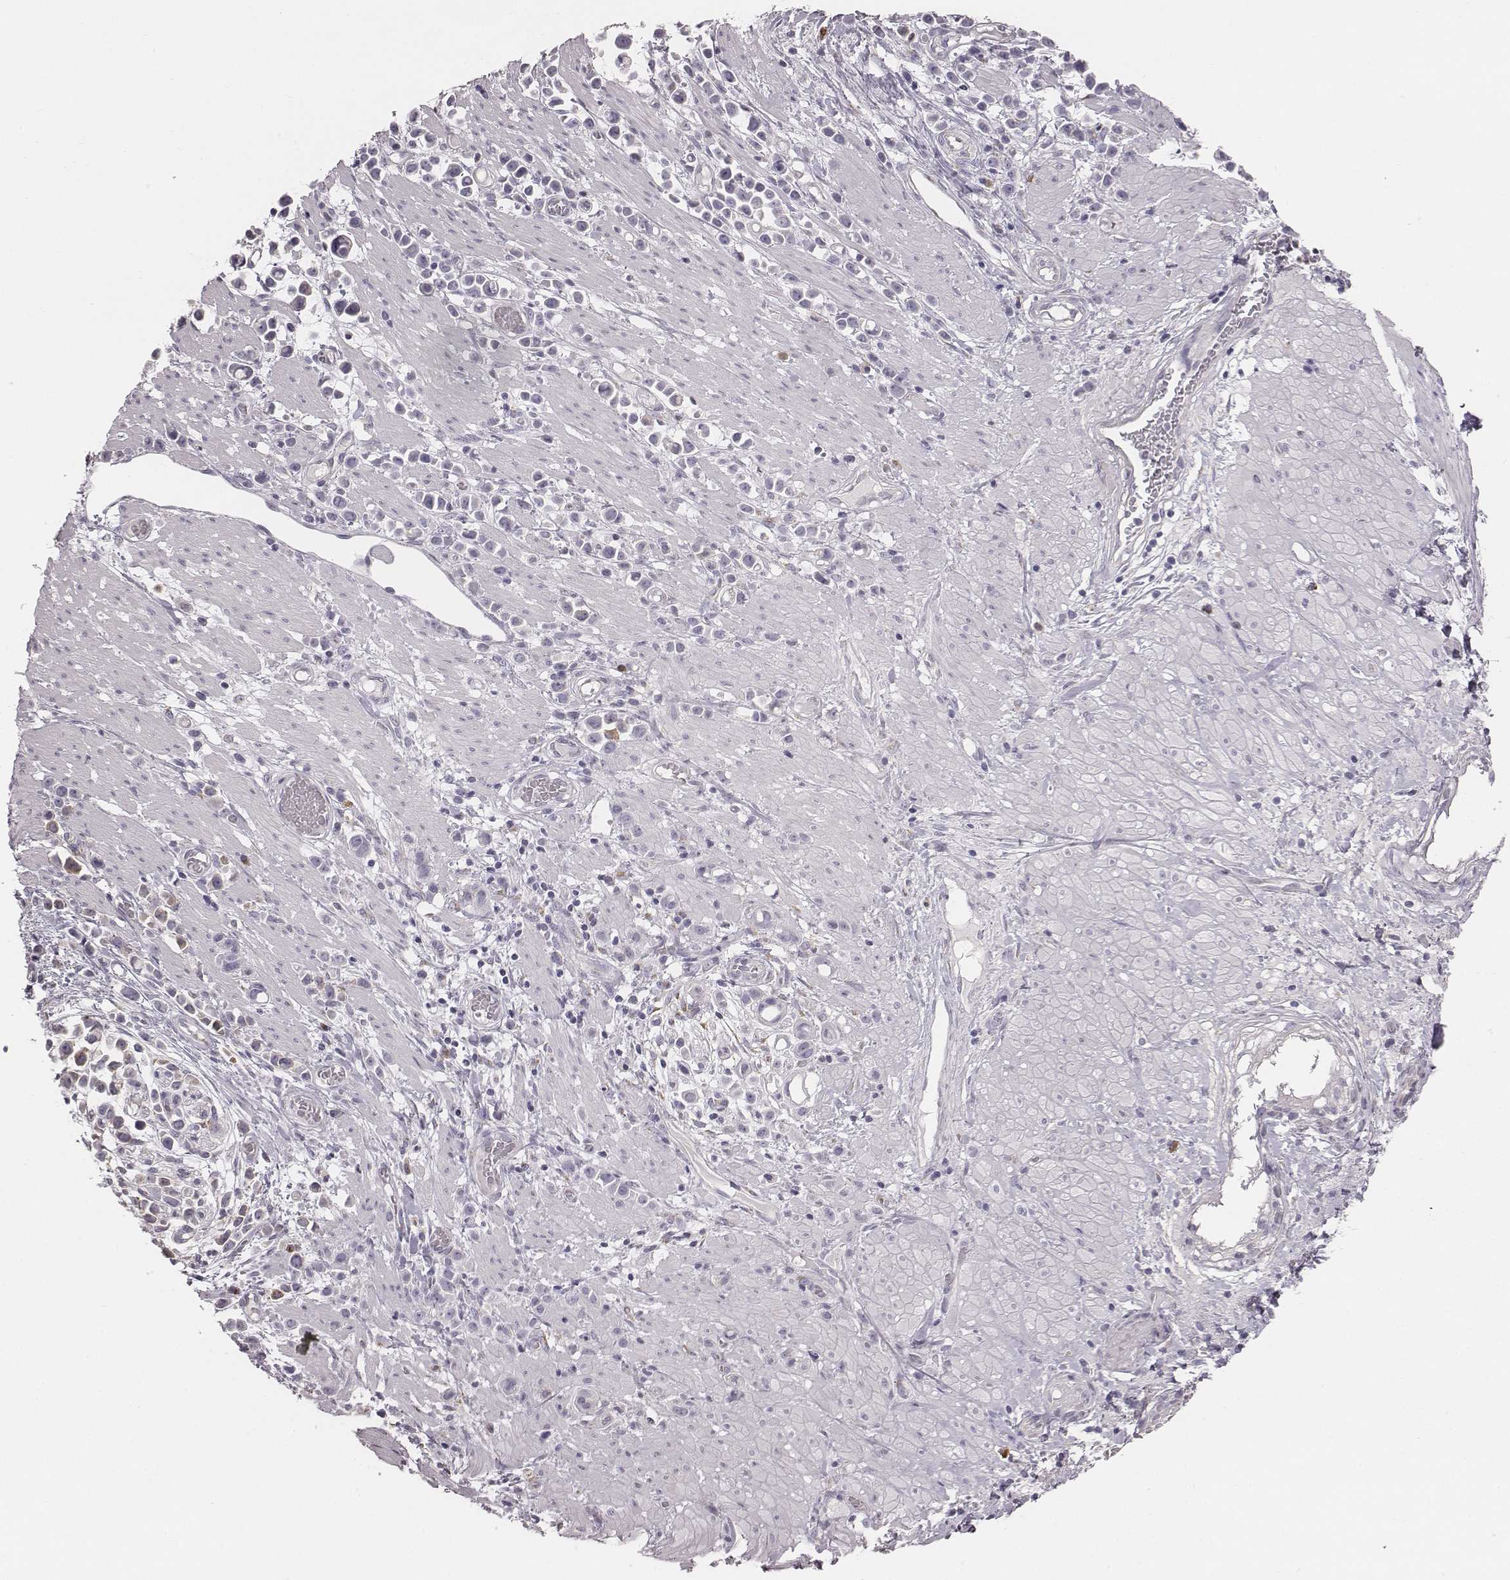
{"staining": {"intensity": "negative", "quantity": "none", "location": "none"}, "tissue": "stomach cancer", "cell_type": "Tumor cells", "image_type": "cancer", "snomed": [{"axis": "morphology", "description": "Adenocarcinoma, NOS"}, {"axis": "topography", "description": "Stomach"}], "caption": "Tumor cells show no significant protein expression in stomach adenocarcinoma.", "gene": "C6orf58", "patient": {"sex": "male", "age": 82}}